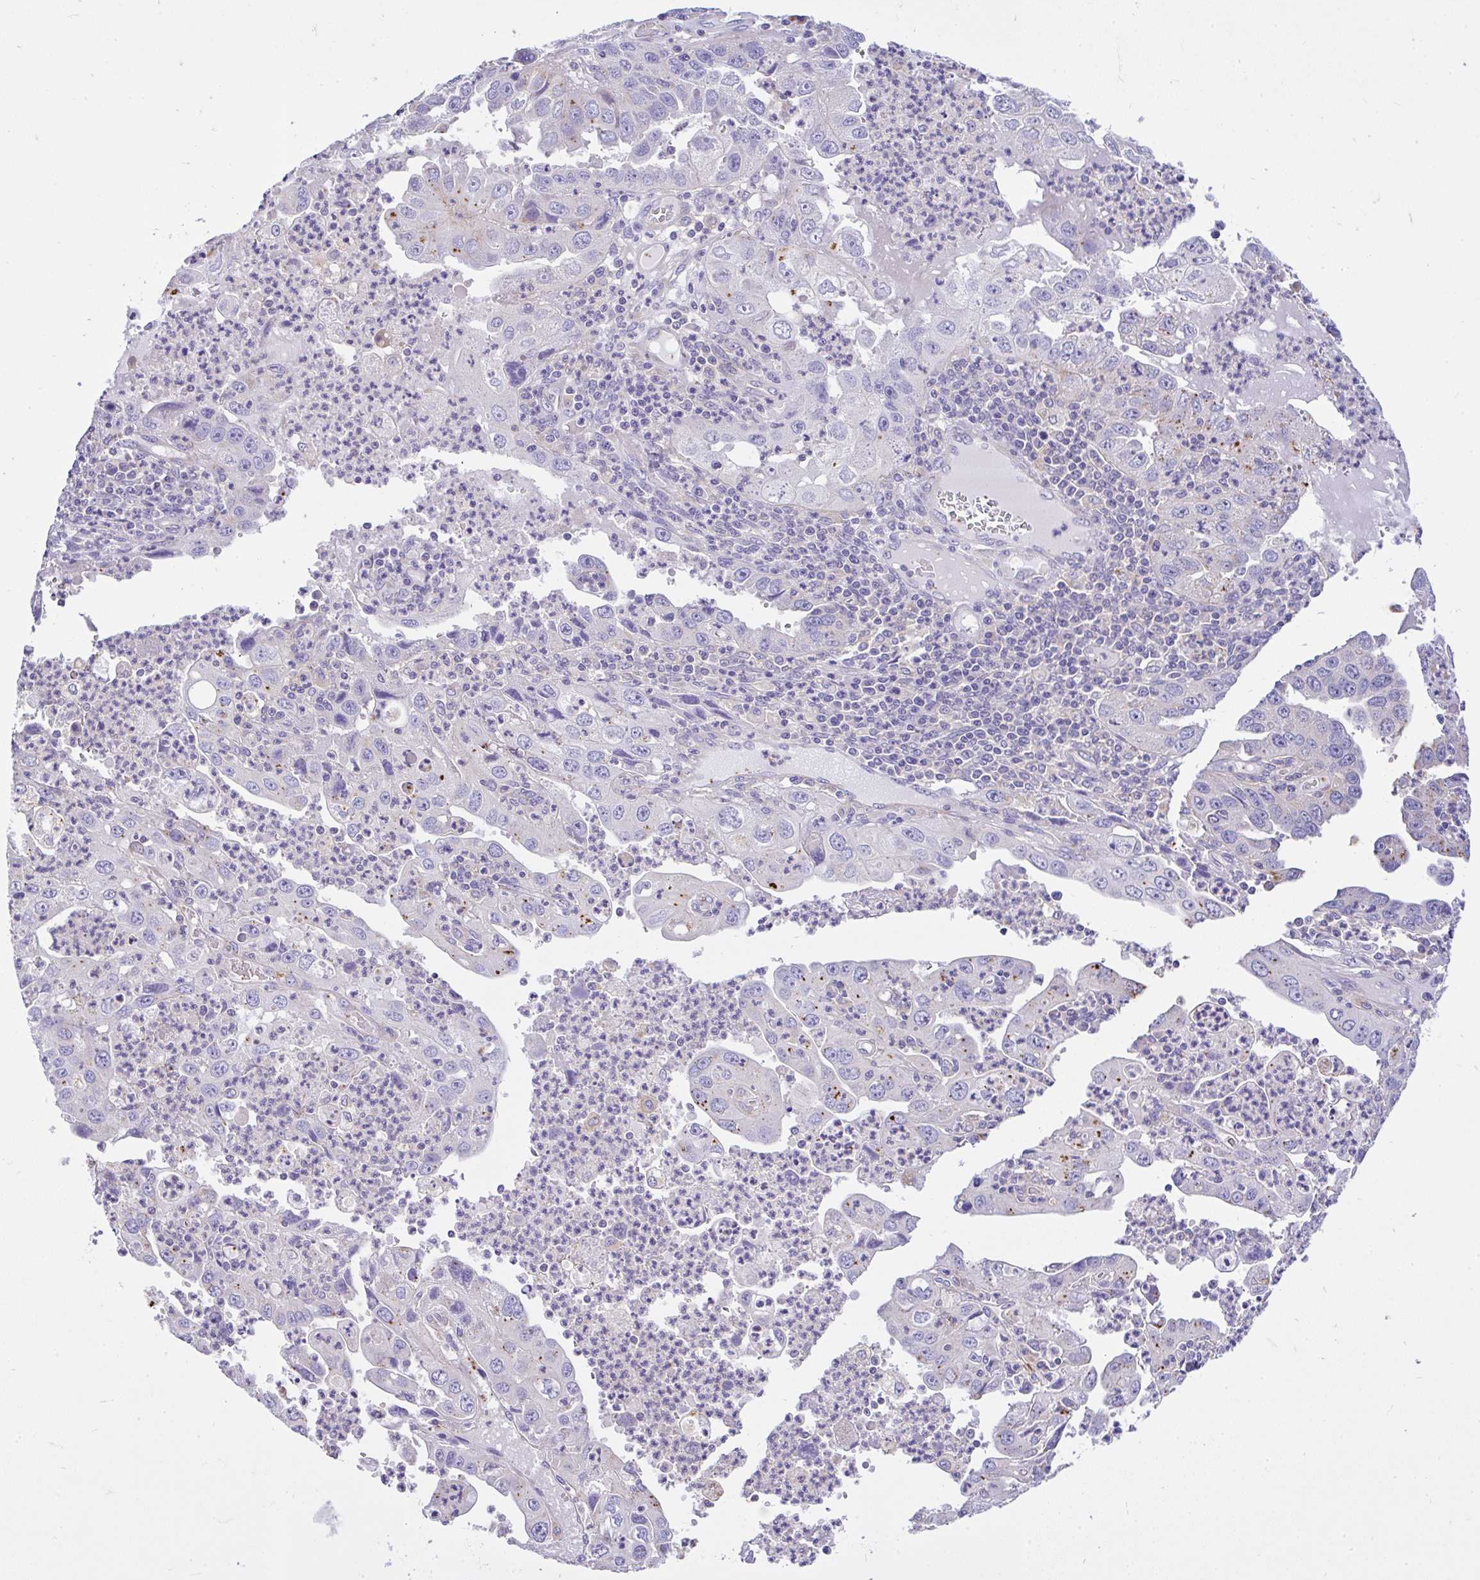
{"staining": {"intensity": "negative", "quantity": "none", "location": "none"}, "tissue": "endometrial cancer", "cell_type": "Tumor cells", "image_type": "cancer", "snomed": [{"axis": "morphology", "description": "Adenocarcinoma, NOS"}, {"axis": "topography", "description": "Uterus"}], "caption": "DAB immunohistochemical staining of human endometrial cancer demonstrates no significant expression in tumor cells.", "gene": "CCDC142", "patient": {"sex": "female", "age": 62}}